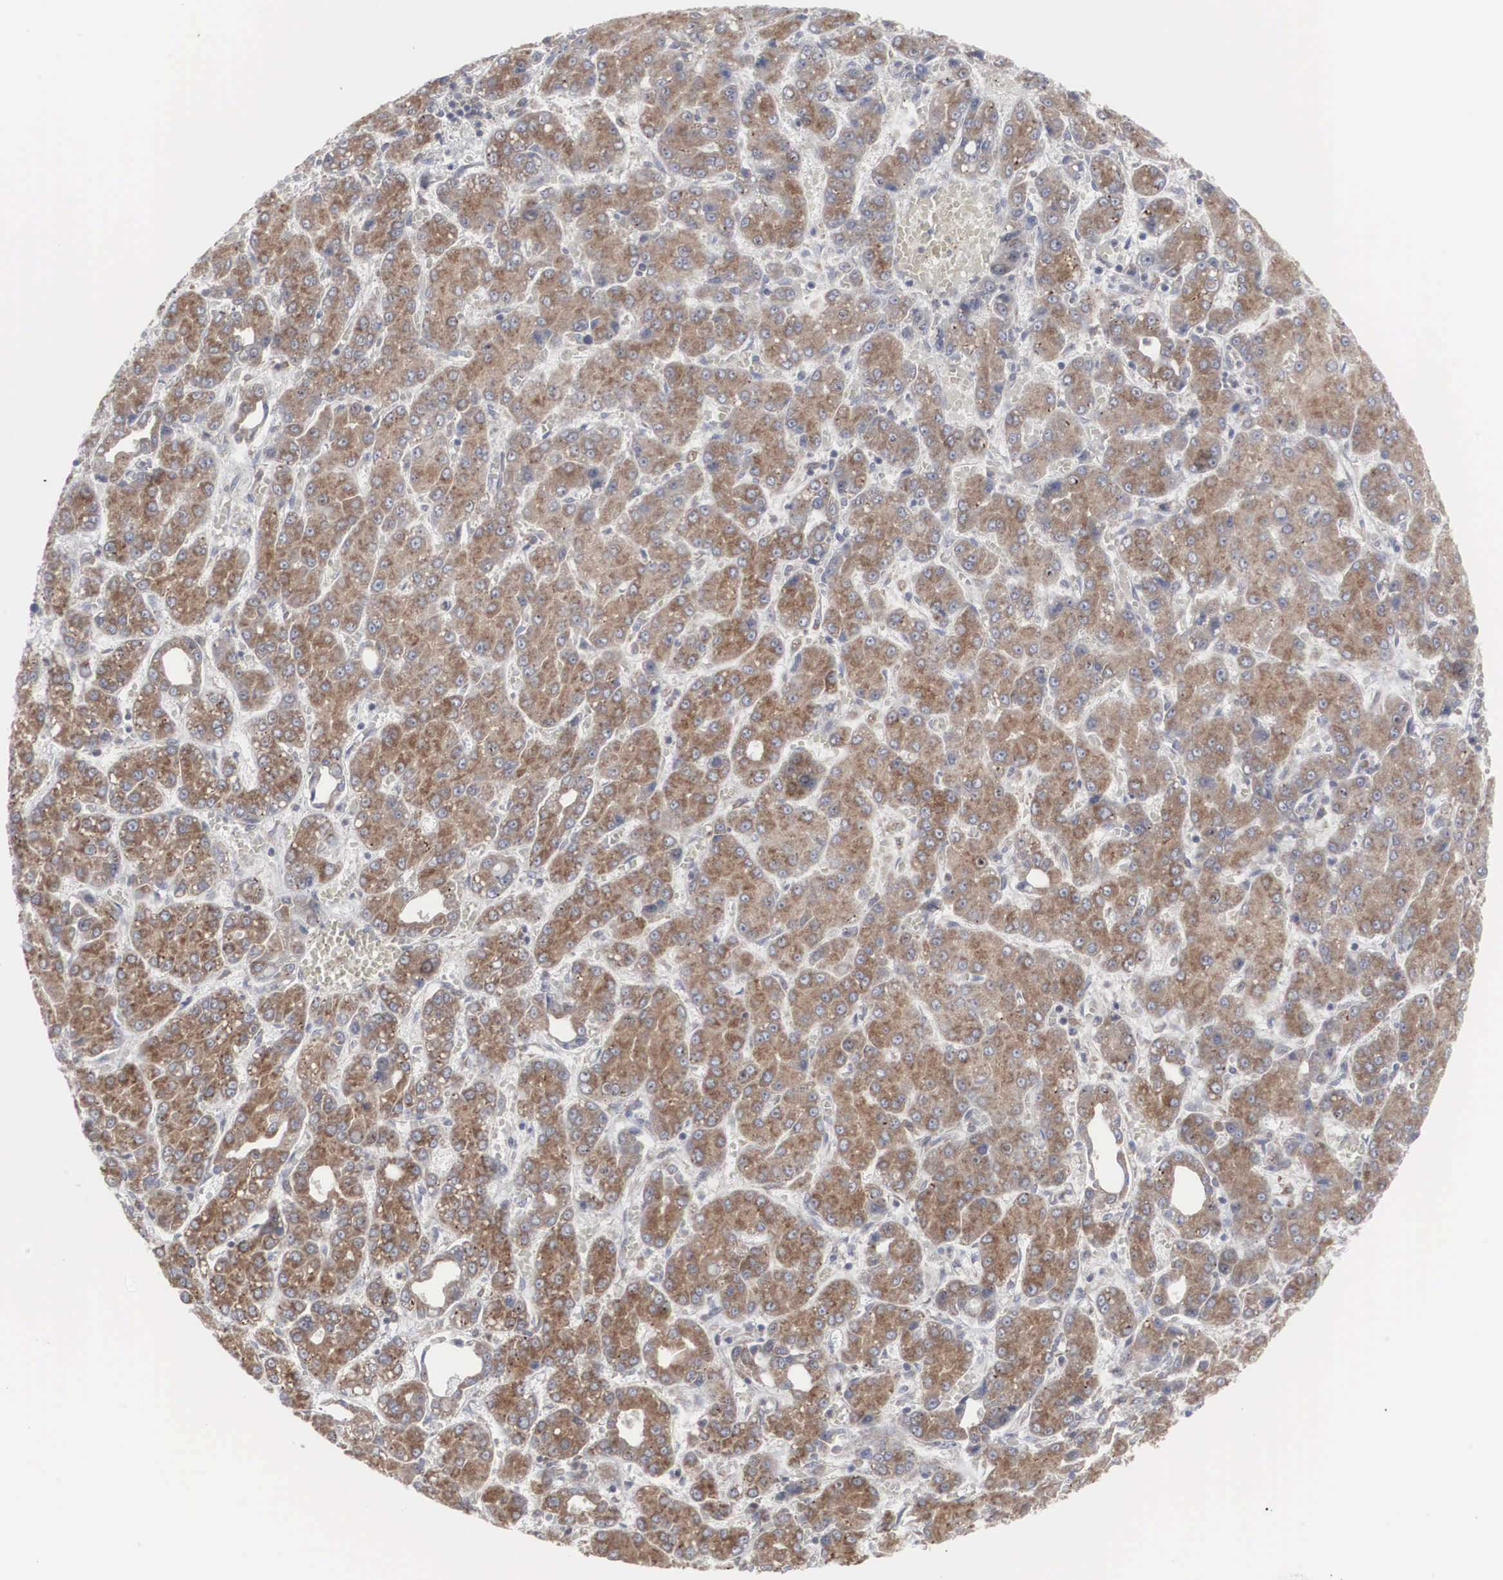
{"staining": {"intensity": "strong", "quantity": ">75%", "location": "cytoplasmic/membranous"}, "tissue": "liver cancer", "cell_type": "Tumor cells", "image_type": "cancer", "snomed": [{"axis": "morphology", "description": "Carcinoma, Hepatocellular, NOS"}, {"axis": "topography", "description": "Liver"}], "caption": "Protein staining of liver cancer tissue demonstrates strong cytoplasmic/membranous positivity in about >75% of tumor cells. The staining was performed using DAB, with brown indicating positive protein expression. Nuclei are stained blue with hematoxylin.", "gene": "MIA2", "patient": {"sex": "male", "age": 69}}